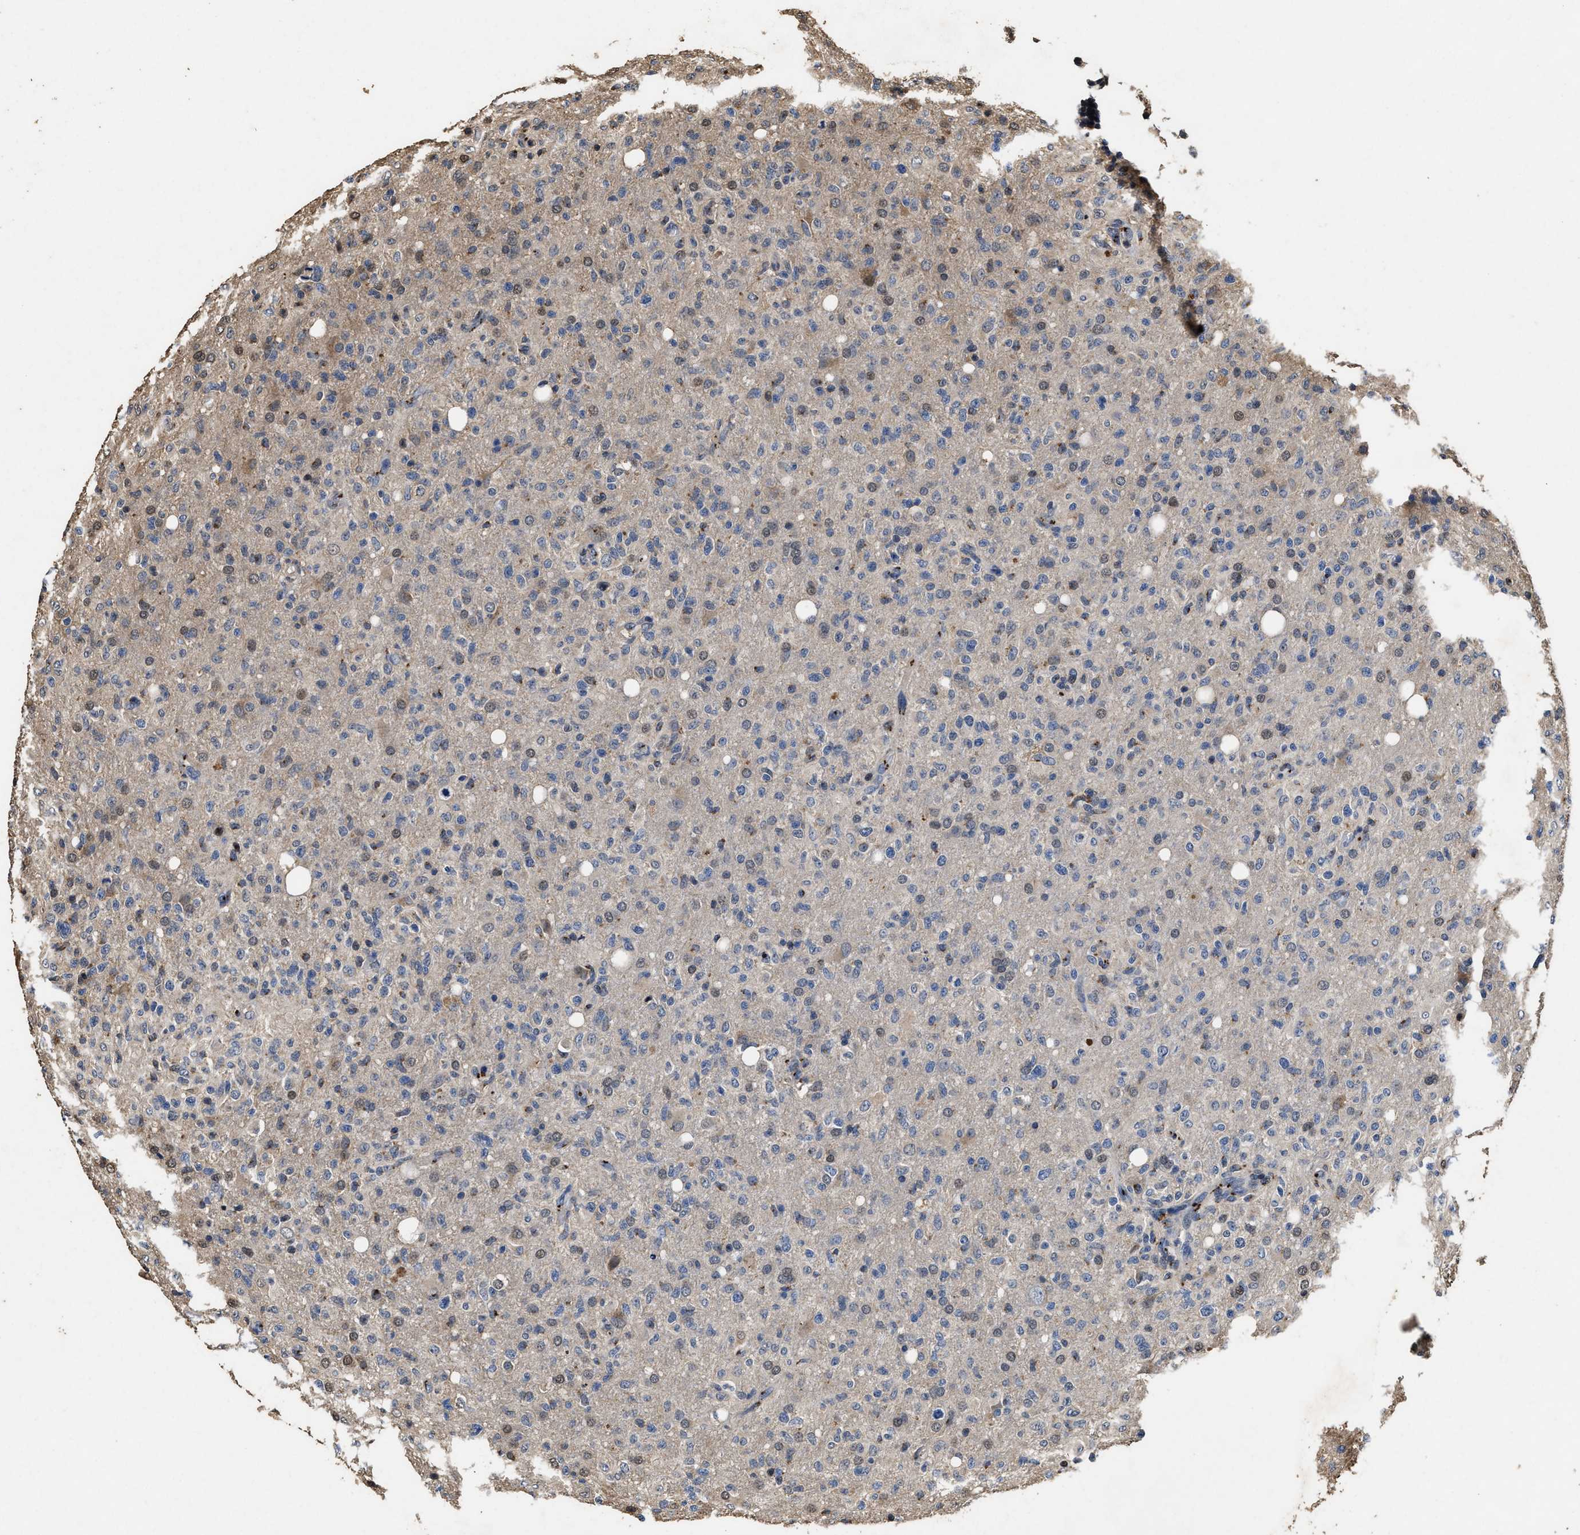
{"staining": {"intensity": "weak", "quantity": "<25%", "location": "nuclear"}, "tissue": "glioma", "cell_type": "Tumor cells", "image_type": "cancer", "snomed": [{"axis": "morphology", "description": "Glioma, malignant, High grade"}, {"axis": "topography", "description": "Brain"}], "caption": "Histopathology image shows no protein expression in tumor cells of malignant high-grade glioma tissue.", "gene": "TPST2", "patient": {"sex": "female", "age": 57}}